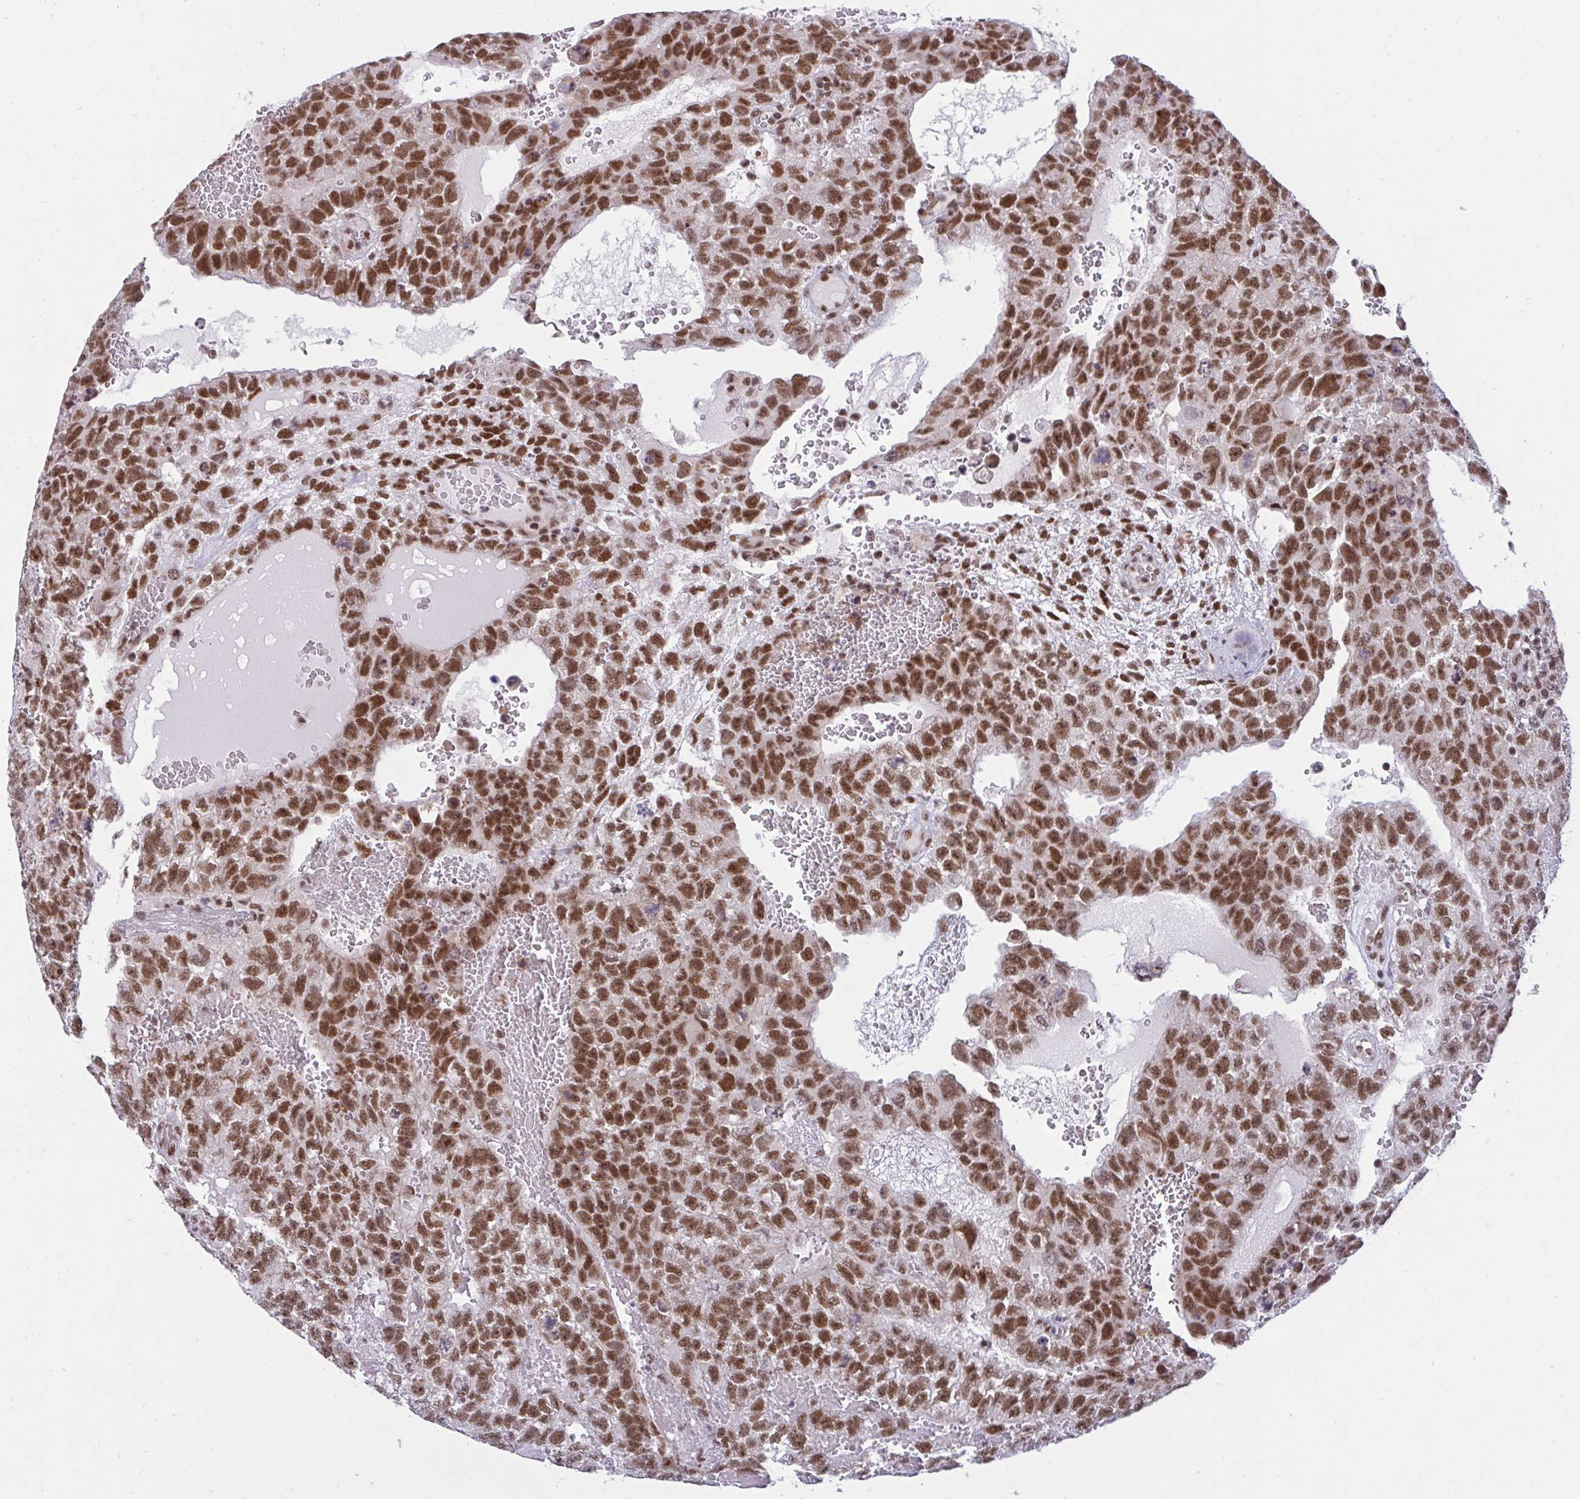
{"staining": {"intensity": "moderate", "quantity": ">75%", "location": "nuclear"}, "tissue": "testis cancer", "cell_type": "Tumor cells", "image_type": "cancer", "snomed": [{"axis": "morphology", "description": "Carcinoma, Embryonal, NOS"}, {"axis": "topography", "description": "Testis"}], "caption": "Immunohistochemistry (IHC) (DAB) staining of human testis cancer (embryonal carcinoma) demonstrates moderate nuclear protein expression in approximately >75% of tumor cells.", "gene": "PHF10", "patient": {"sex": "male", "age": 26}}